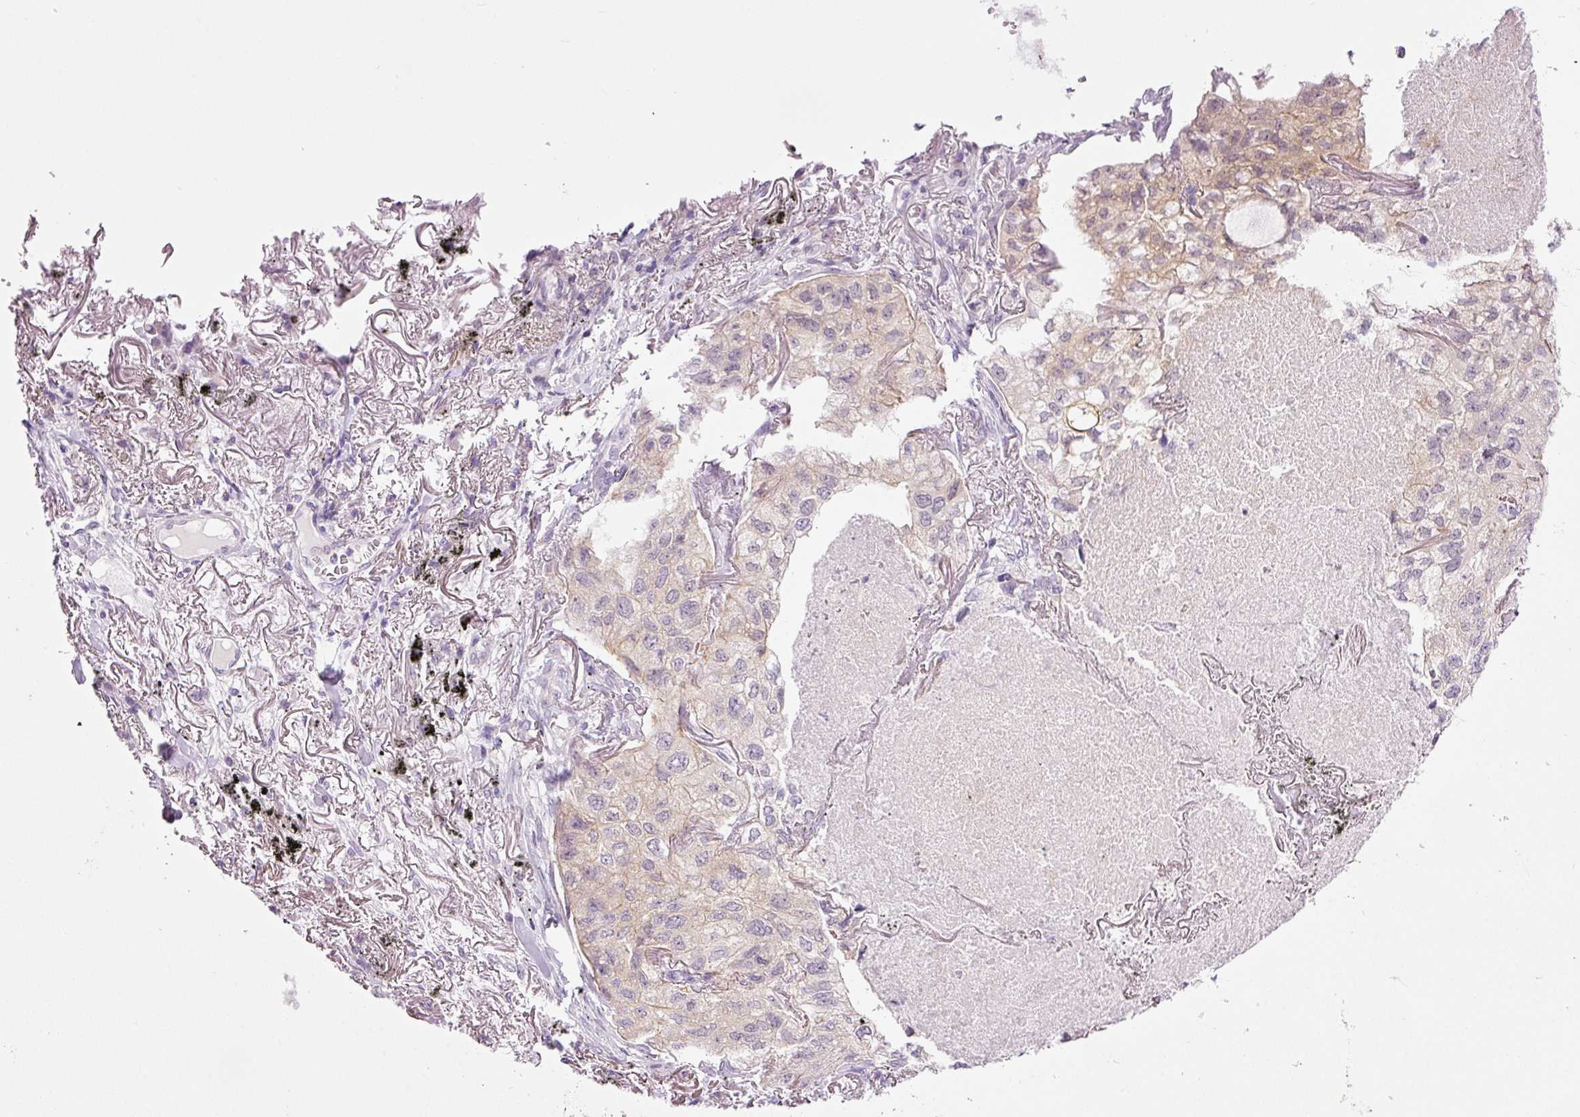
{"staining": {"intensity": "weak", "quantity": "<25%", "location": "cytoplasmic/membranous"}, "tissue": "lung cancer", "cell_type": "Tumor cells", "image_type": "cancer", "snomed": [{"axis": "morphology", "description": "Adenocarcinoma, NOS"}, {"axis": "topography", "description": "Lung"}], "caption": "The immunohistochemistry (IHC) micrograph has no significant expression in tumor cells of lung cancer tissue.", "gene": "SRC", "patient": {"sex": "male", "age": 65}}